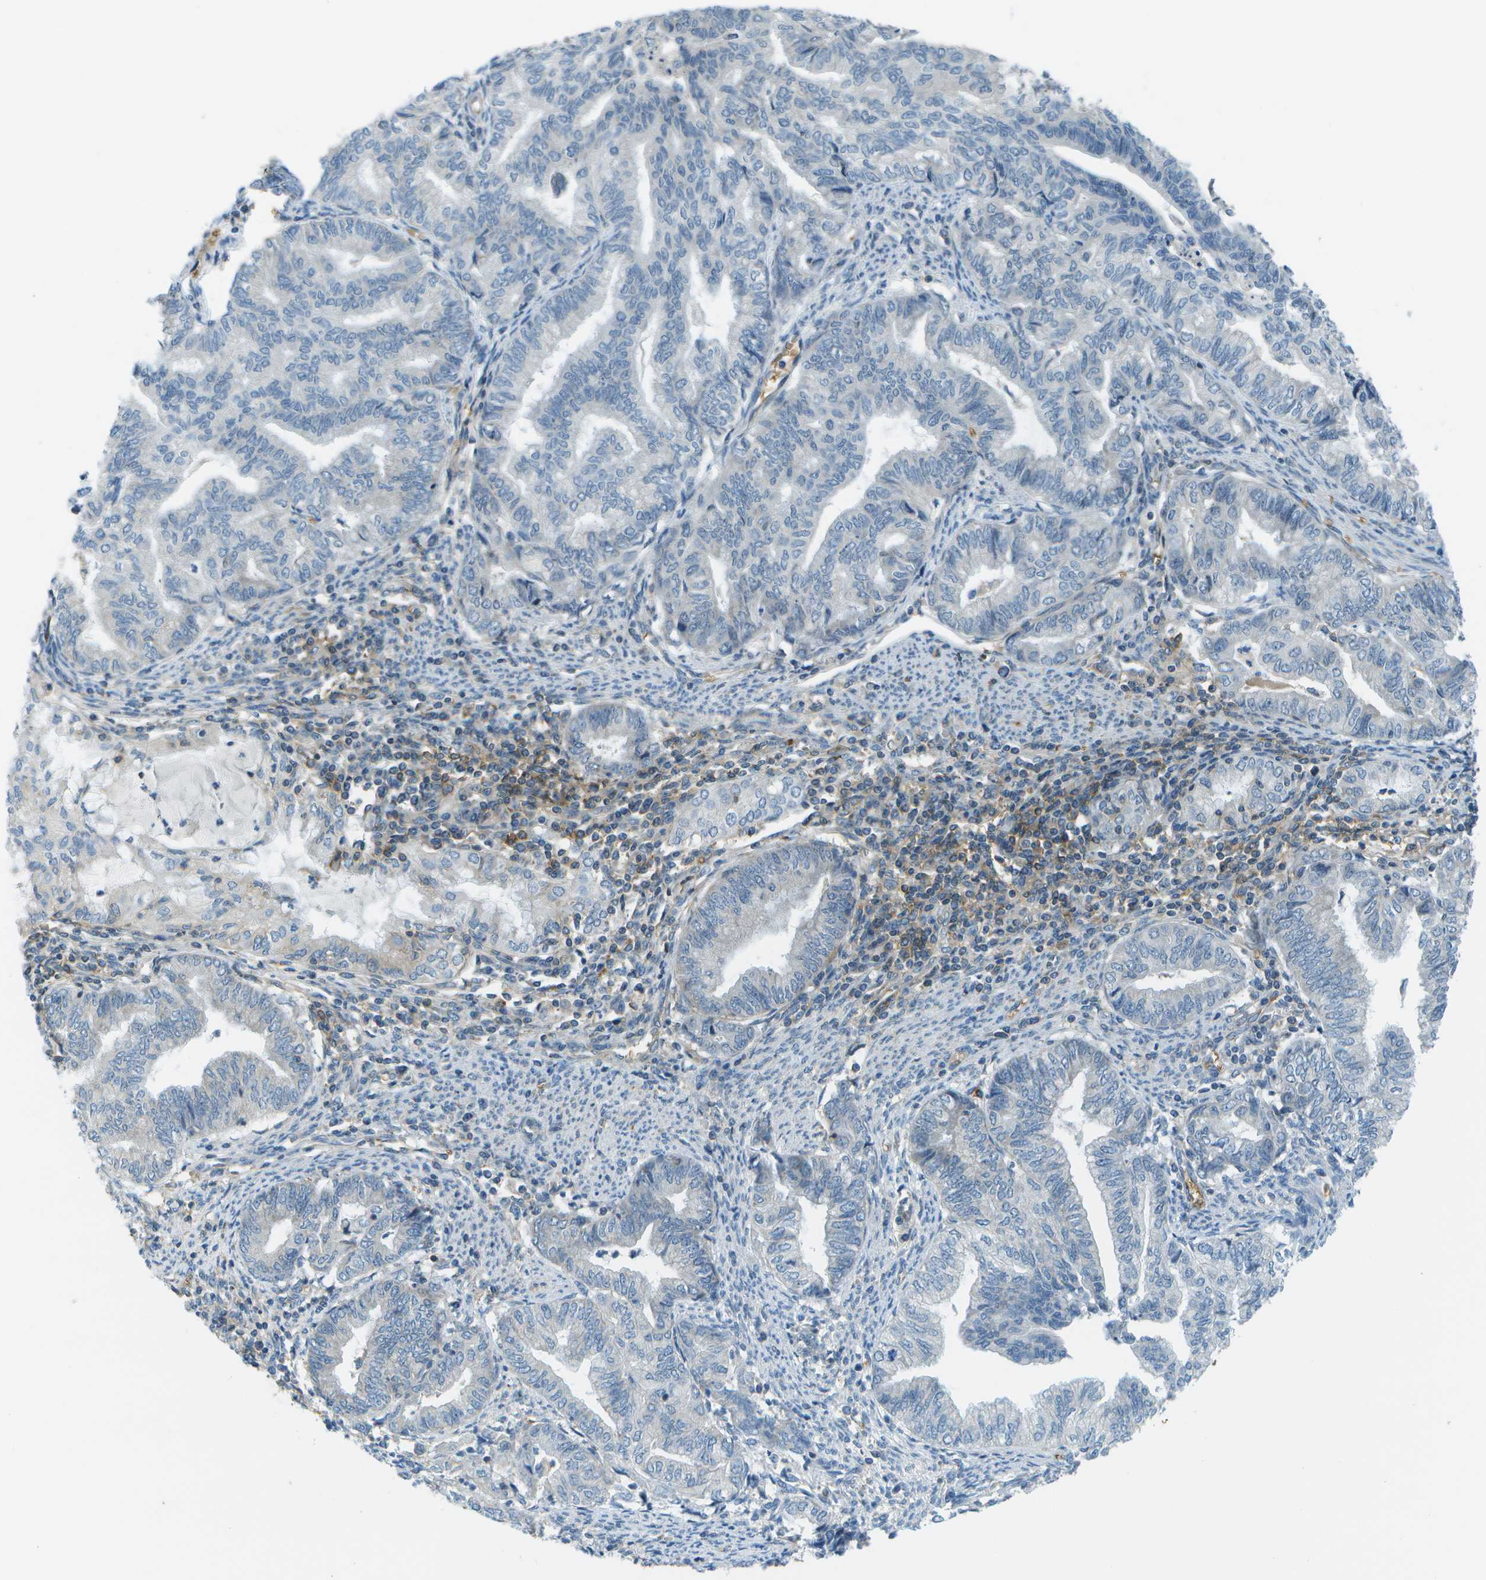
{"staining": {"intensity": "negative", "quantity": "none", "location": "none"}, "tissue": "endometrial cancer", "cell_type": "Tumor cells", "image_type": "cancer", "snomed": [{"axis": "morphology", "description": "Adenocarcinoma, NOS"}, {"axis": "topography", "description": "Endometrium"}], "caption": "IHC of human endometrial cancer shows no staining in tumor cells. Brightfield microscopy of immunohistochemistry stained with DAB (brown) and hematoxylin (blue), captured at high magnification.", "gene": "CTIF", "patient": {"sex": "female", "age": 79}}